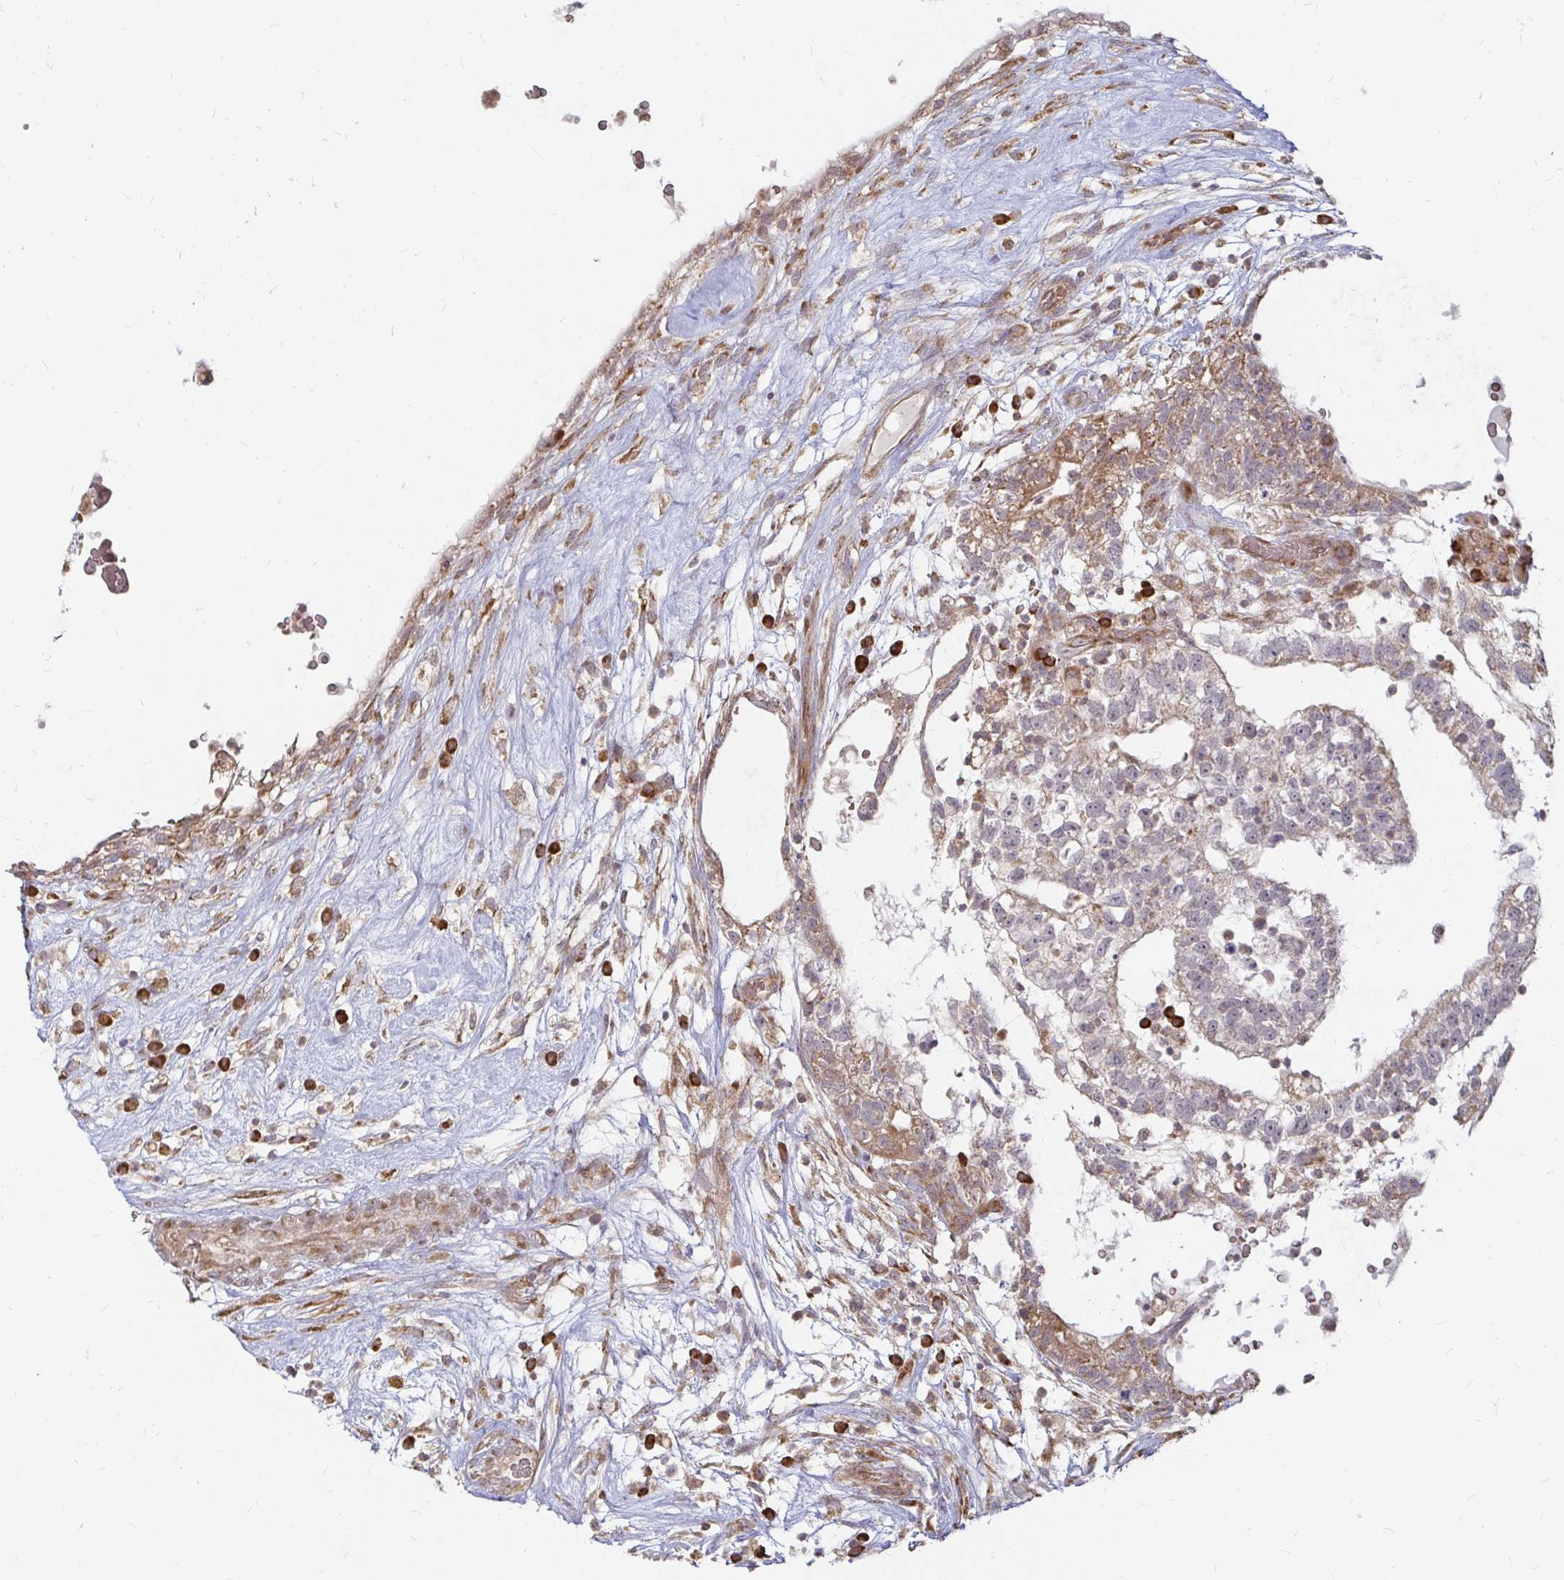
{"staining": {"intensity": "weak", "quantity": "25%-75%", "location": "cytoplasmic/membranous"}, "tissue": "testis cancer", "cell_type": "Tumor cells", "image_type": "cancer", "snomed": [{"axis": "morphology", "description": "Carcinoma, Embryonal, NOS"}, {"axis": "topography", "description": "Testis"}], "caption": "Immunohistochemical staining of testis cancer displays weak cytoplasmic/membranous protein expression in approximately 25%-75% of tumor cells.", "gene": "CAST", "patient": {"sex": "male", "age": 32}}